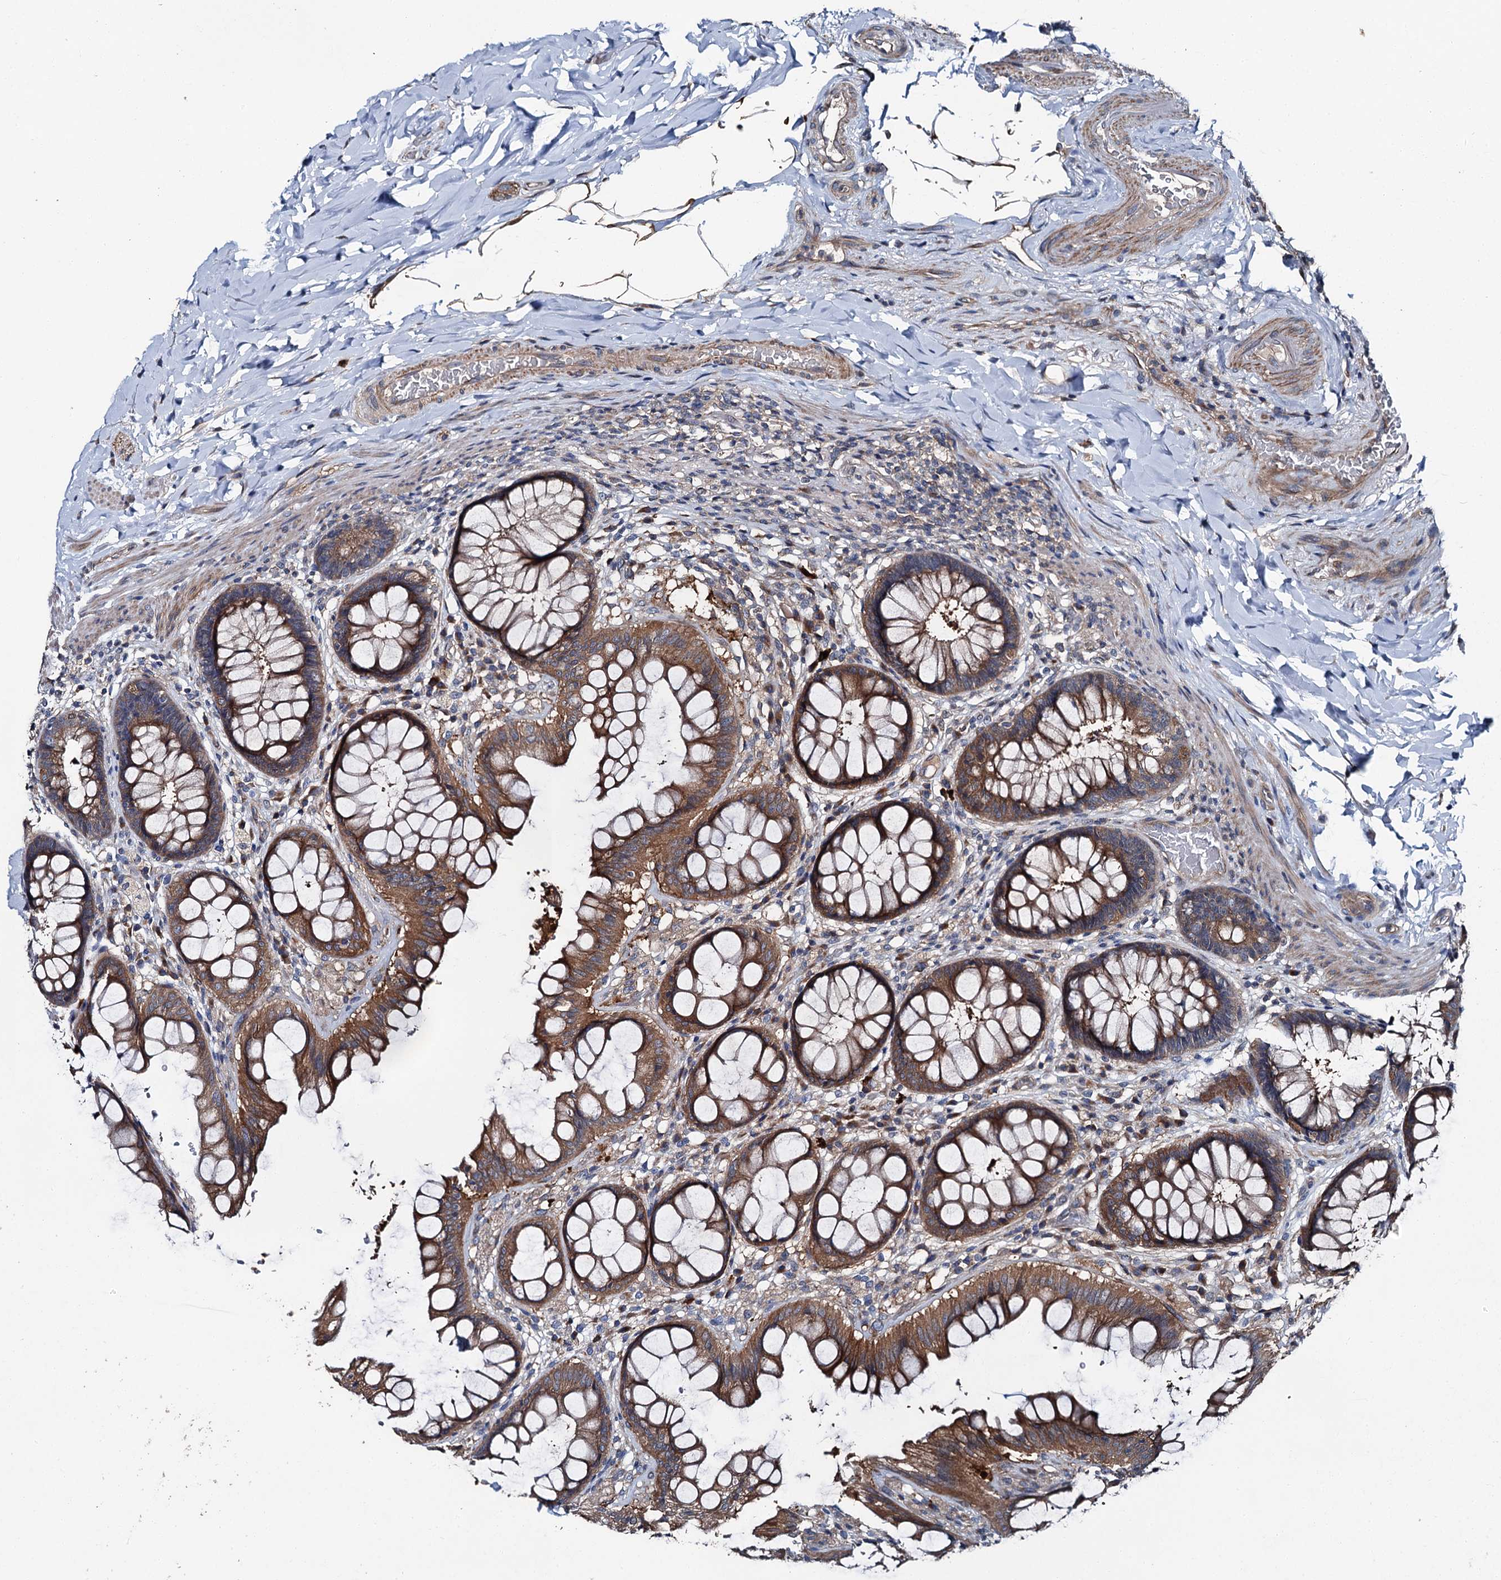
{"staining": {"intensity": "moderate", "quantity": ">75%", "location": "cytoplasmic/membranous"}, "tissue": "rectum", "cell_type": "Glandular cells", "image_type": "normal", "snomed": [{"axis": "morphology", "description": "Normal tissue, NOS"}, {"axis": "topography", "description": "Rectum"}], "caption": "Moderate cytoplasmic/membranous positivity is seen in about >75% of glandular cells in normal rectum.", "gene": "SLC22A25", "patient": {"sex": "female", "age": 46}}